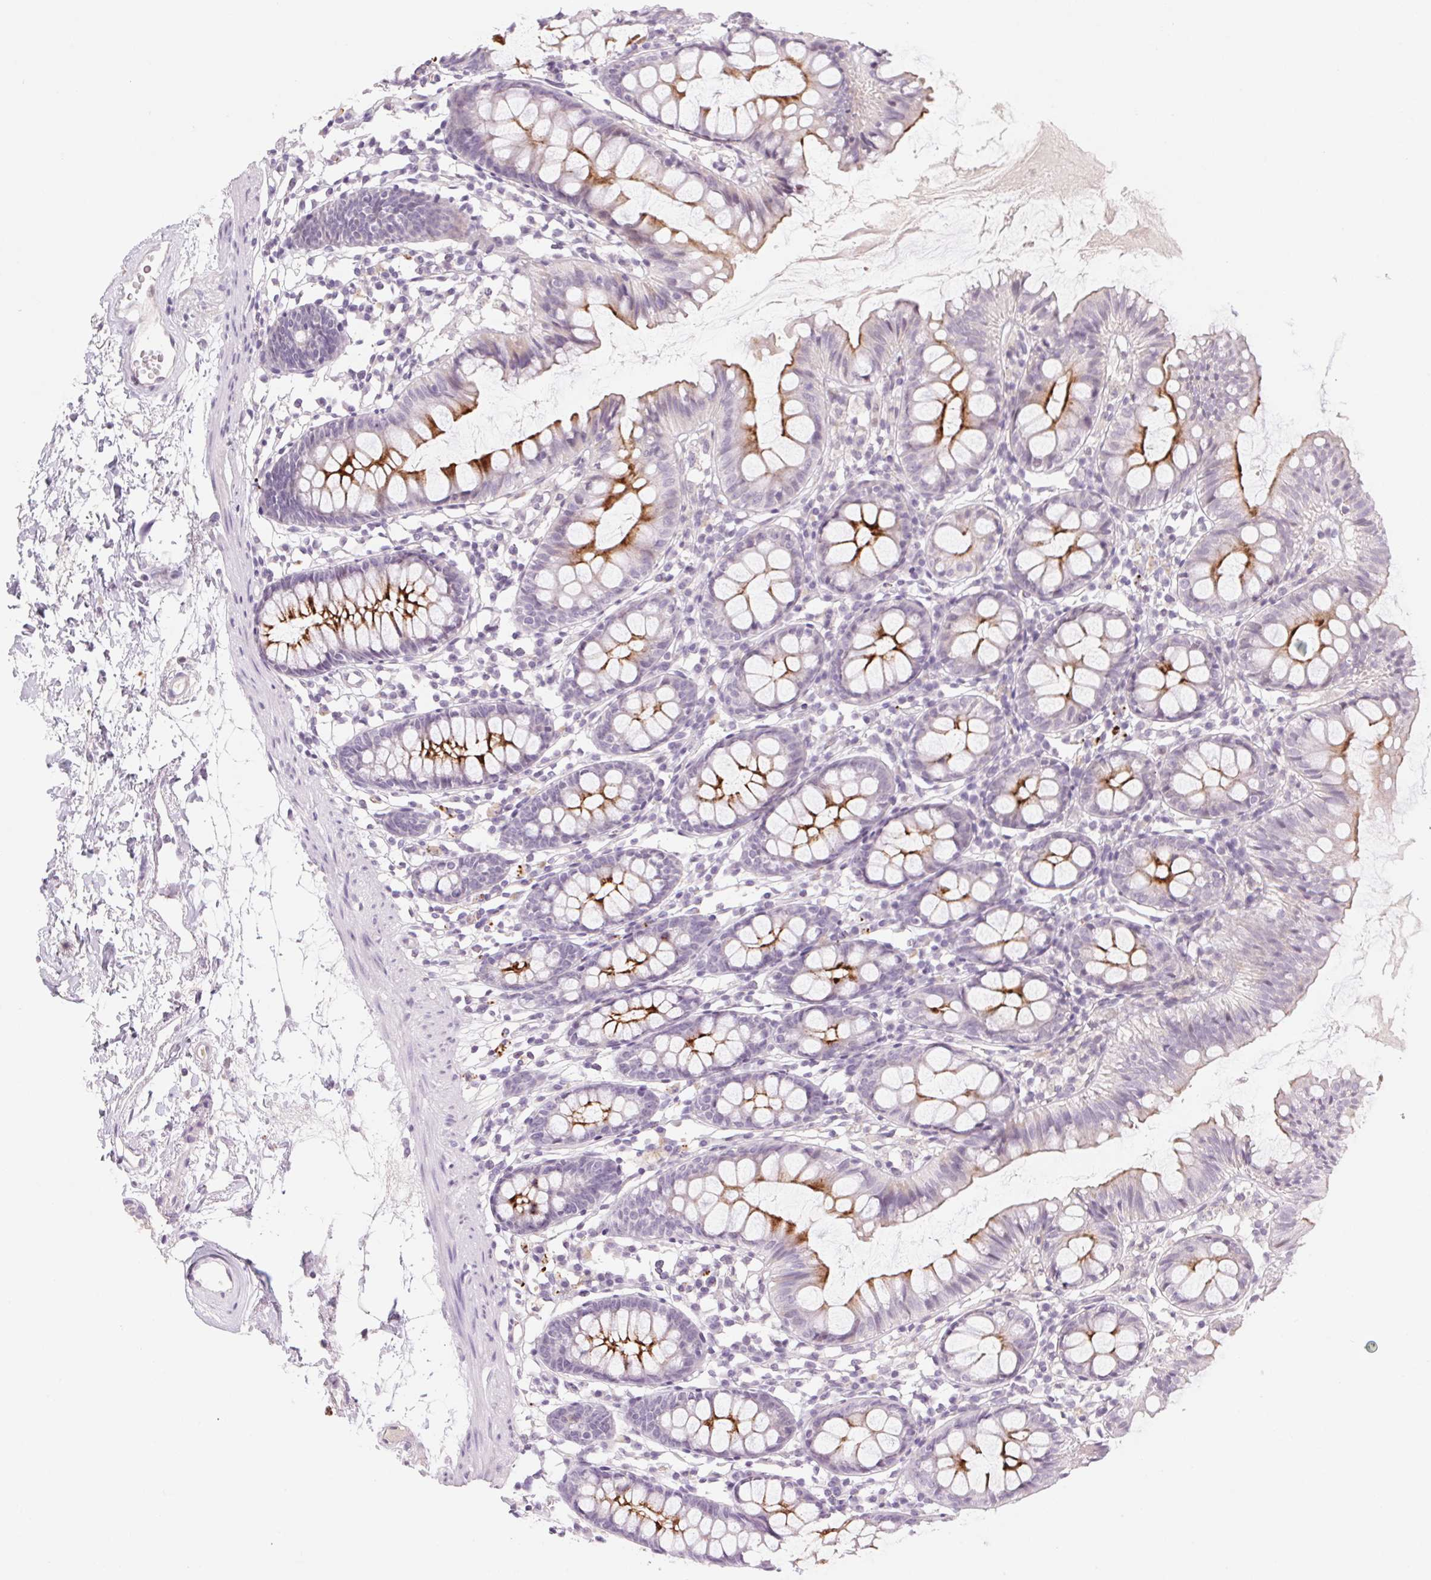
{"staining": {"intensity": "negative", "quantity": "none", "location": "none"}, "tissue": "colon", "cell_type": "Endothelial cells", "image_type": "normal", "snomed": [{"axis": "morphology", "description": "Normal tissue, NOS"}, {"axis": "topography", "description": "Colon"}], "caption": "Endothelial cells show no significant protein expression in unremarkable colon. (DAB (3,3'-diaminobenzidine) immunohistochemistry (IHC), high magnification).", "gene": "KRT1", "patient": {"sex": "female", "age": 84}}